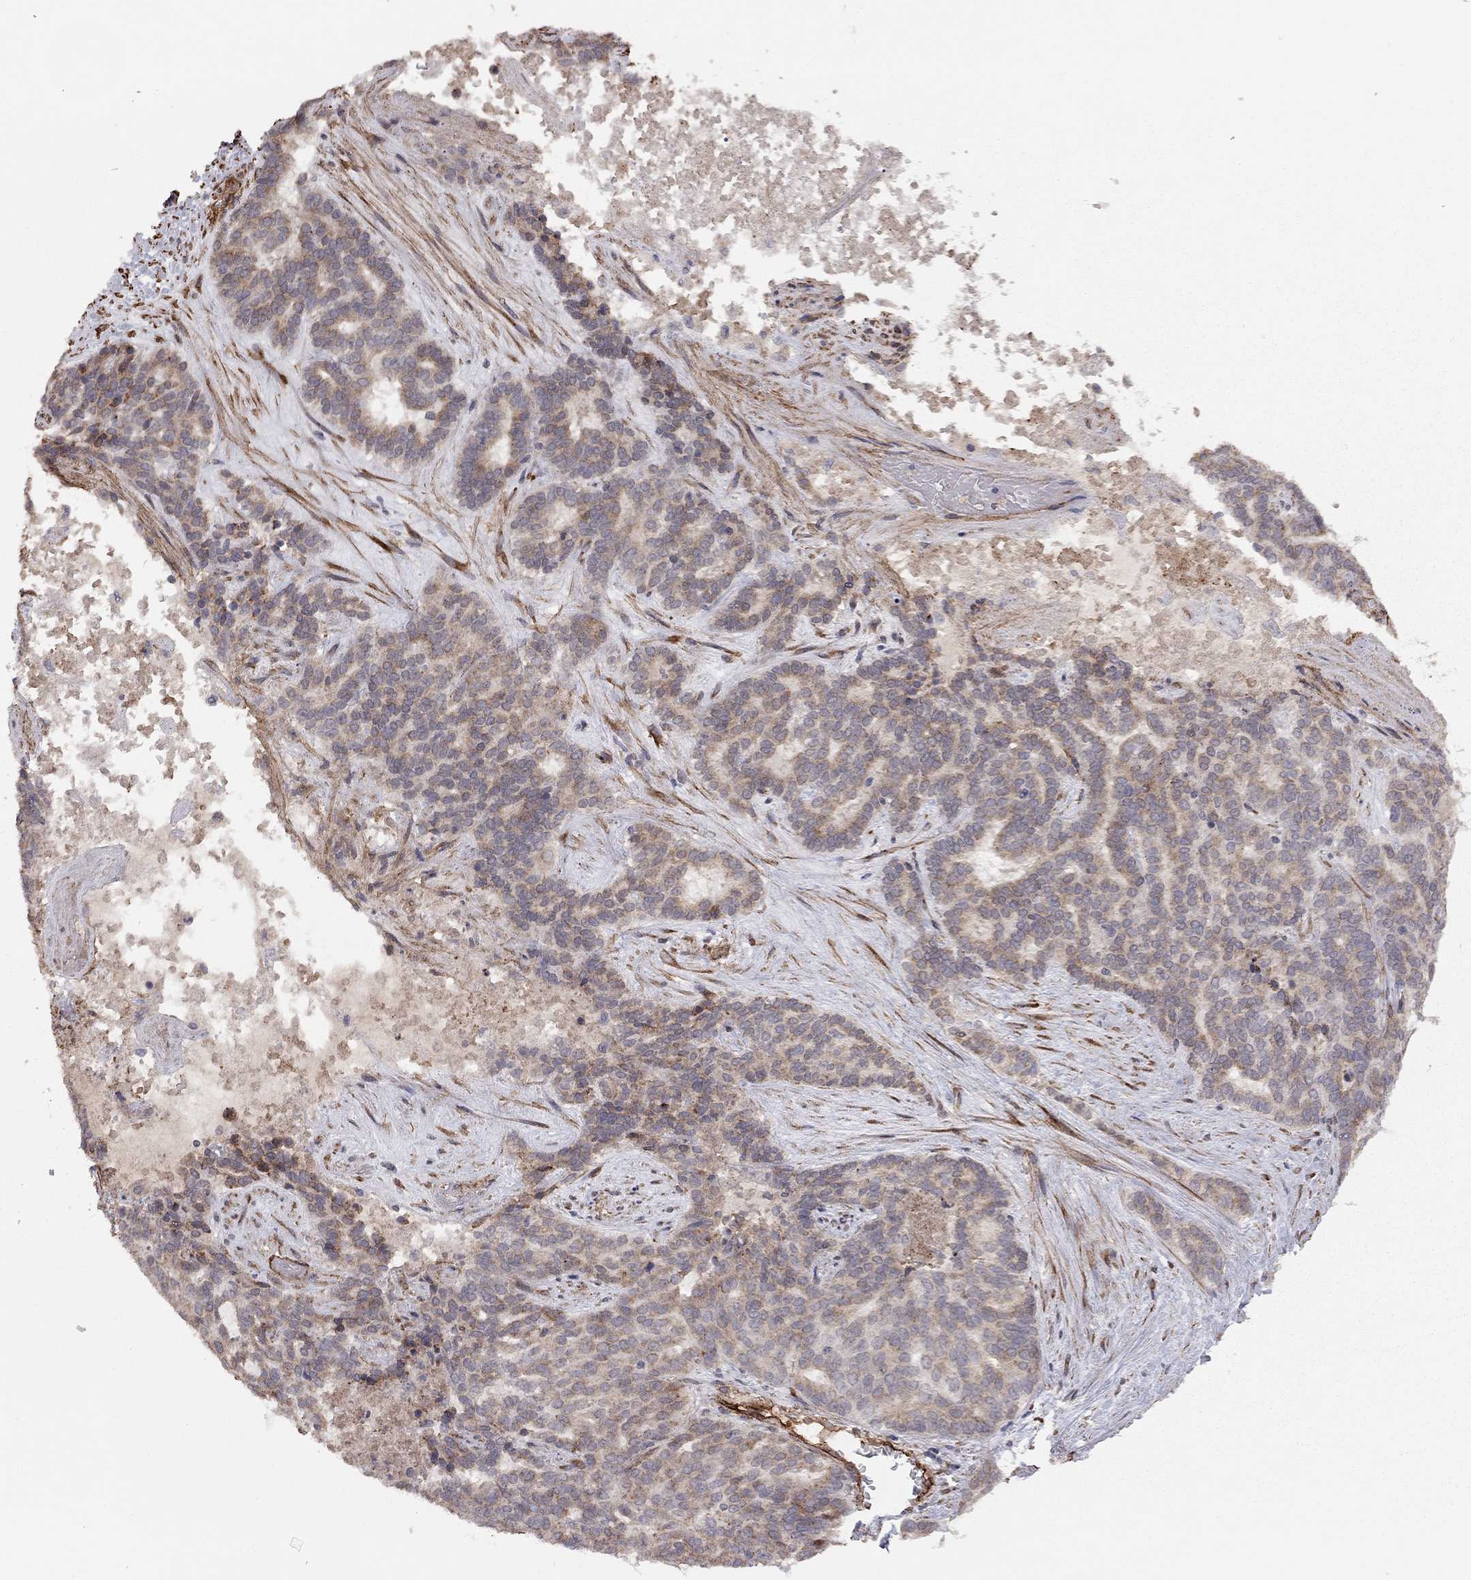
{"staining": {"intensity": "moderate", "quantity": "25%-75%", "location": "cytoplasmic/membranous"}, "tissue": "liver cancer", "cell_type": "Tumor cells", "image_type": "cancer", "snomed": [{"axis": "morphology", "description": "Cholangiocarcinoma"}, {"axis": "topography", "description": "Liver"}], "caption": "Liver cancer stained with DAB (3,3'-diaminobenzidine) immunohistochemistry (IHC) shows medium levels of moderate cytoplasmic/membranous positivity in approximately 25%-75% of tumor cells. (DAB IHC, brown staining for protein, blue staining for nuclei).", "gene": "EXOC3L2", "patient": {"sex": "female", "age": 47}}